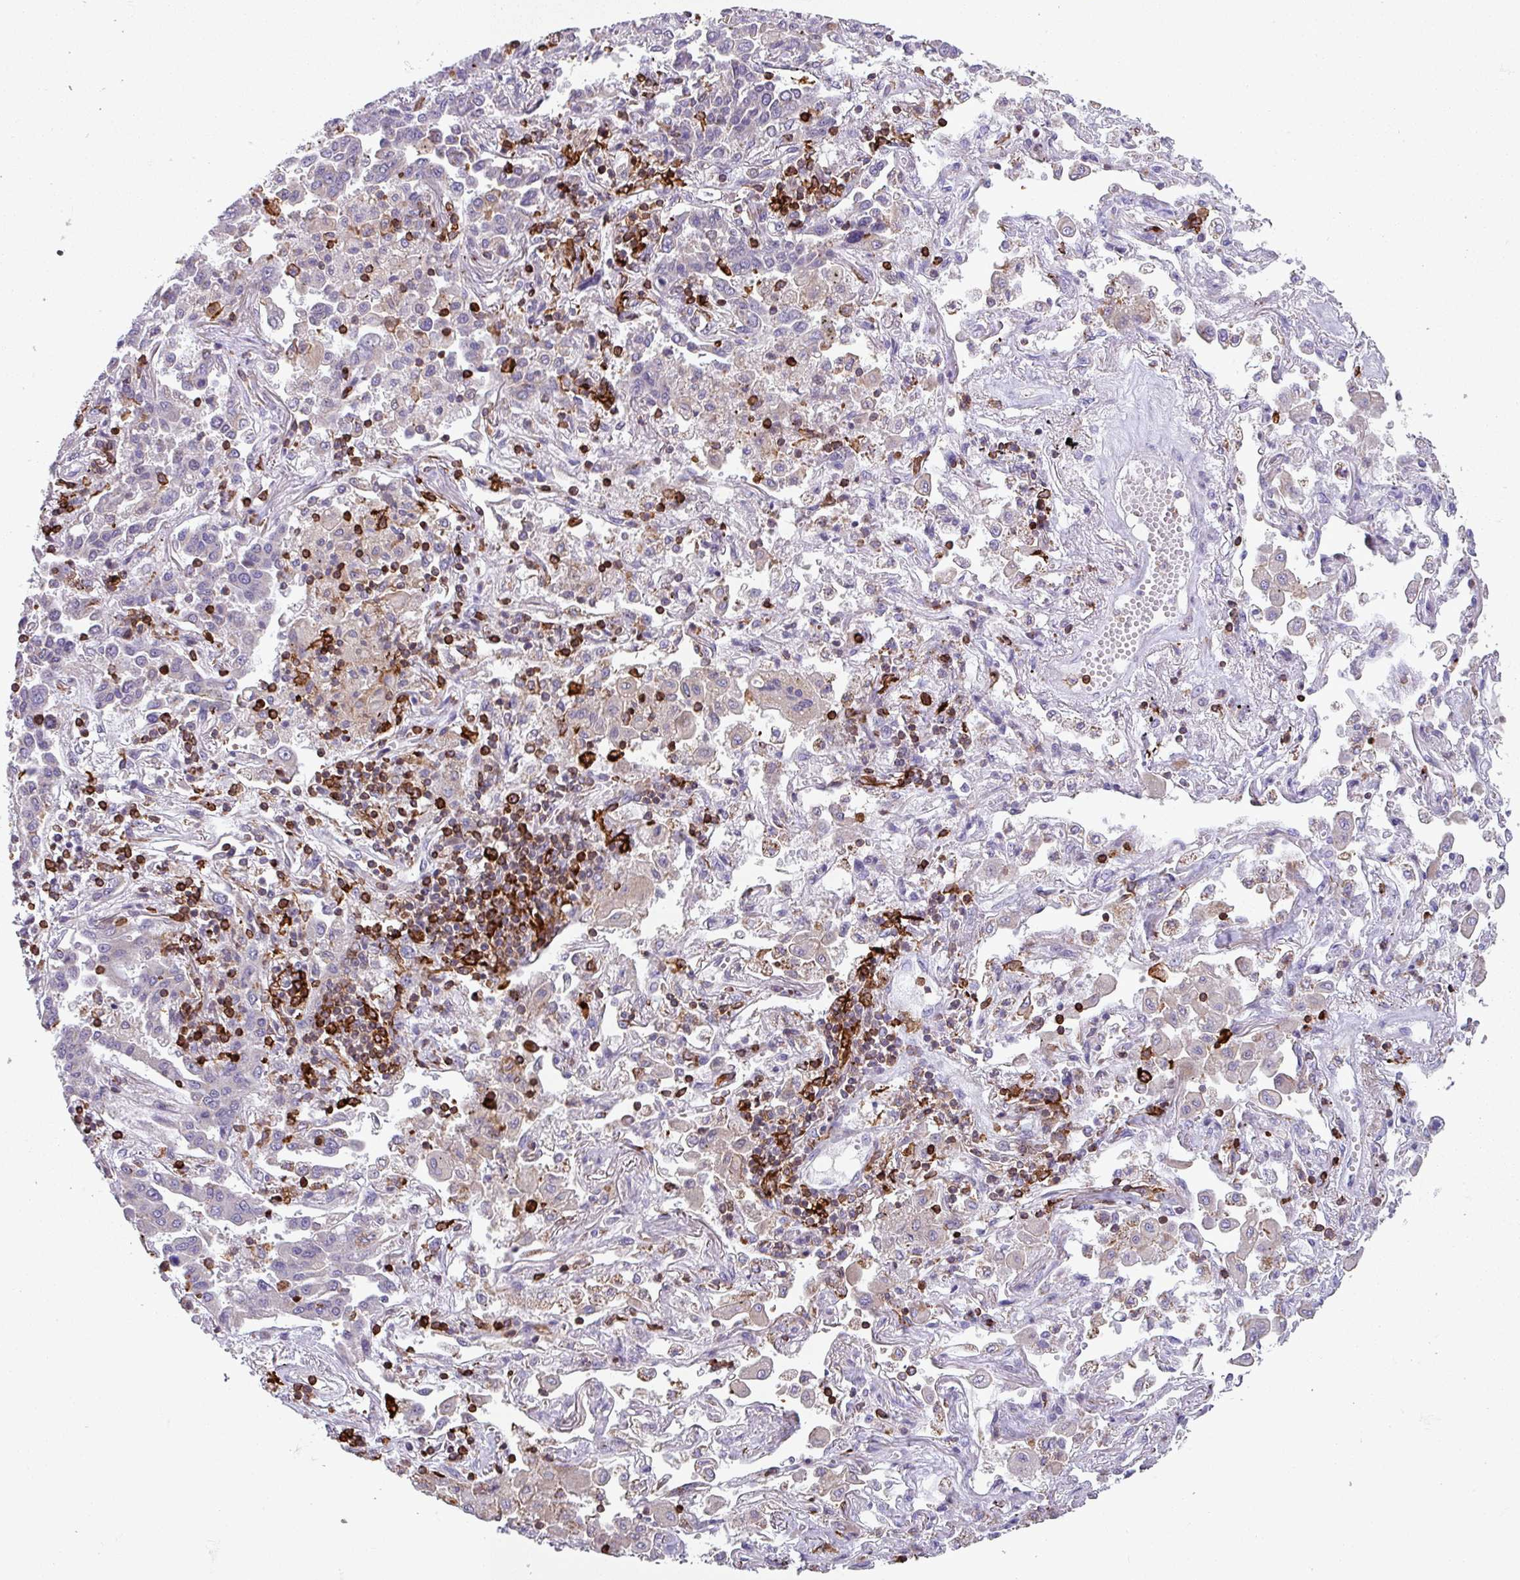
{"staining": {"intensity": "negative", "quantity": "none", "location": "none"}, "tissue": "lung cancer", "cell_type": "Tumor cells", "image_type": "cancer", "snomed": [{"axis": "morphology", "description": "Adenocarcinoma, NOS"}, {"axis": "topography", "description": "Lung"}], "caption": "DAB (3,3'-diaminobenzidine) immunohistochemical staining of human lung cancer exhibits no significant staining in tumor cells.", "gene": "NEDD9", "patient": {"sex": "male", "age": 67}}